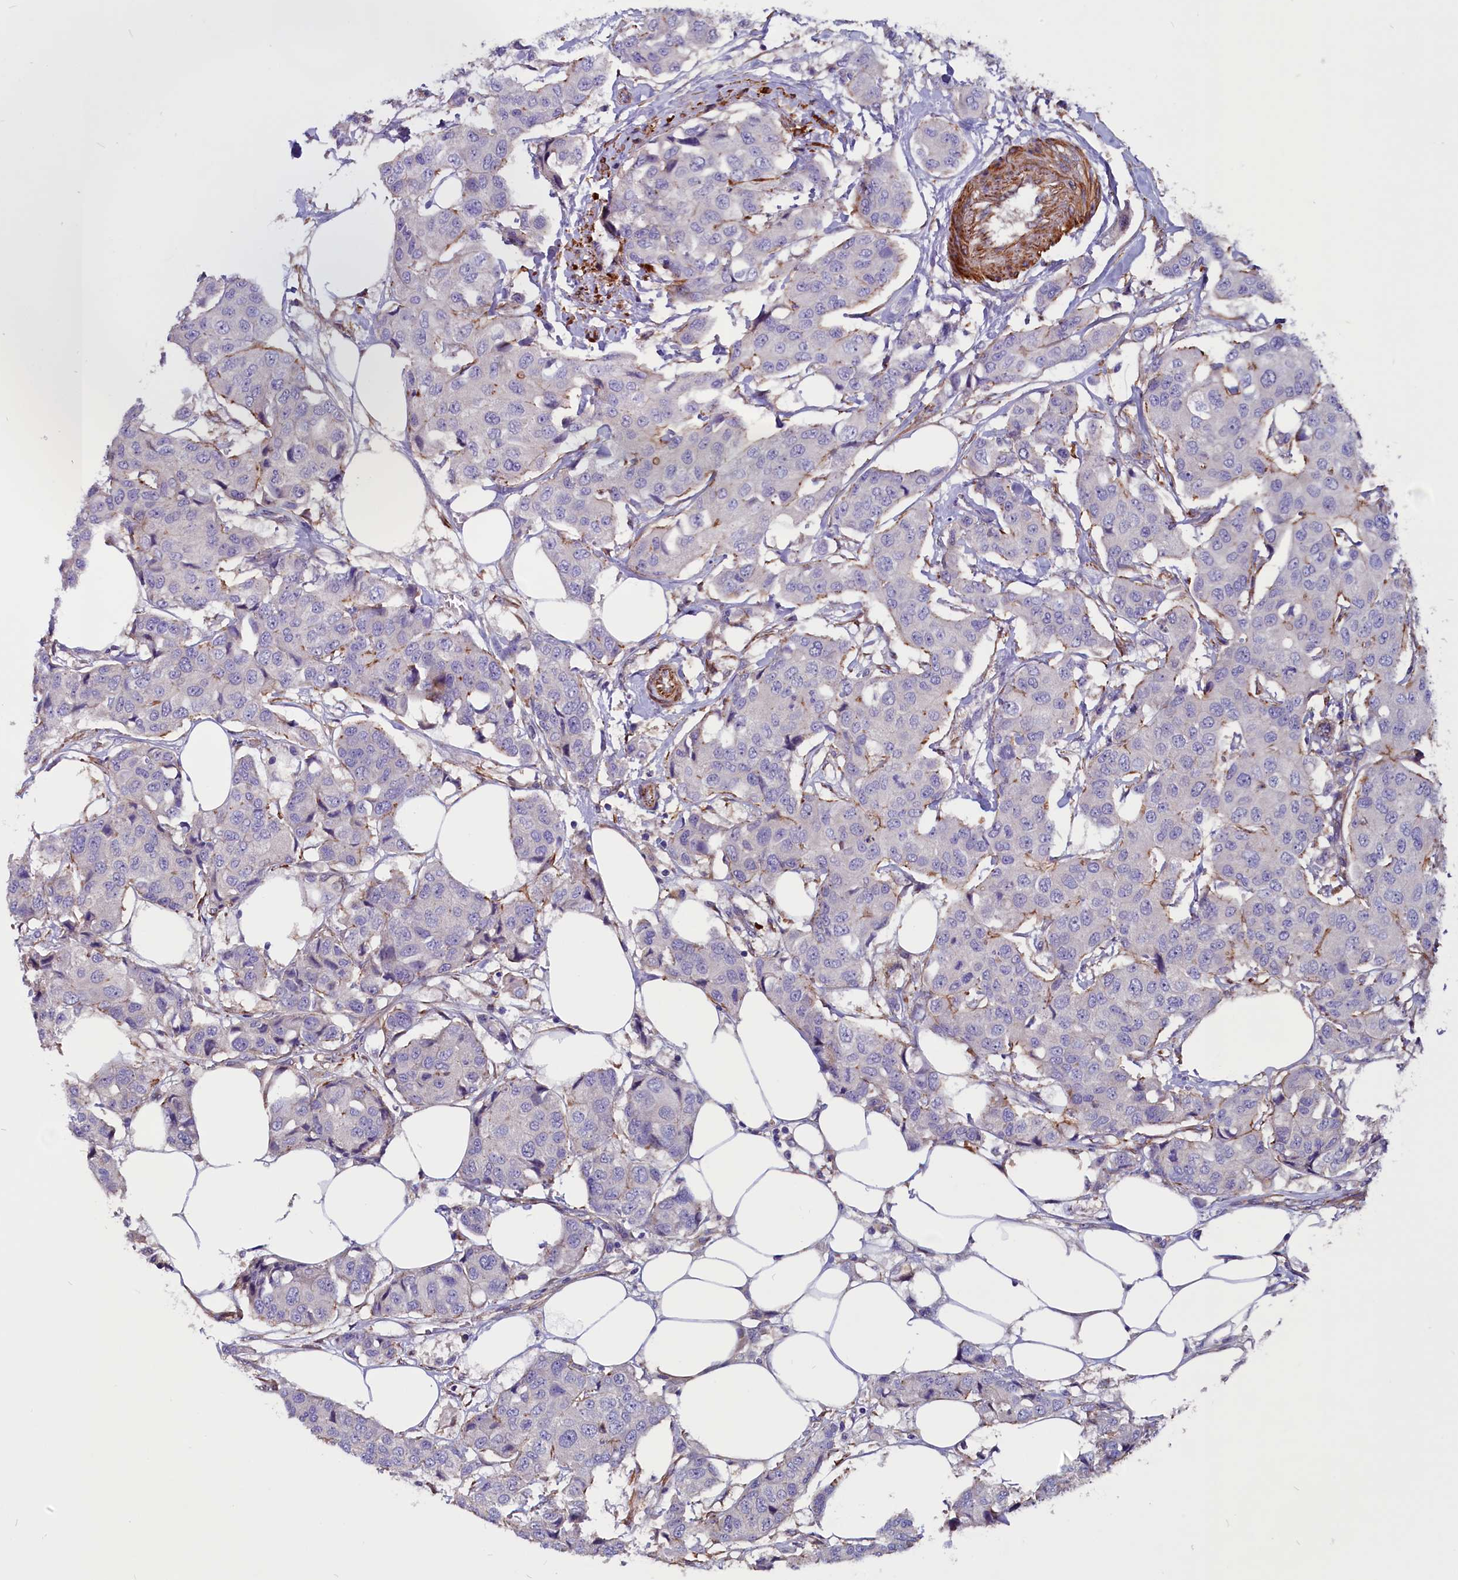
{"staining": {"intensity": "weak", "quantity": "<25%", "location": "cytoplasmic/membranous"}, "tissue": "breast cancer", "cell_type": "Tumor cells", "image_type": "cancer", "snomed": [{"axis": "morphology", "description": "Duct carcinoma"}, {"axis": "topography", "description": "Breast"}], "caption": "Immunohistochemical staining of human breast intraductal carcinoma shows no significant positivity in tumor cells. The staining is performed using DAB brown chromogen with nuclei counter-stained in using hematoxylin.", "gene": "ZNF749", "patient": {"sex": "female", "age": 80}}